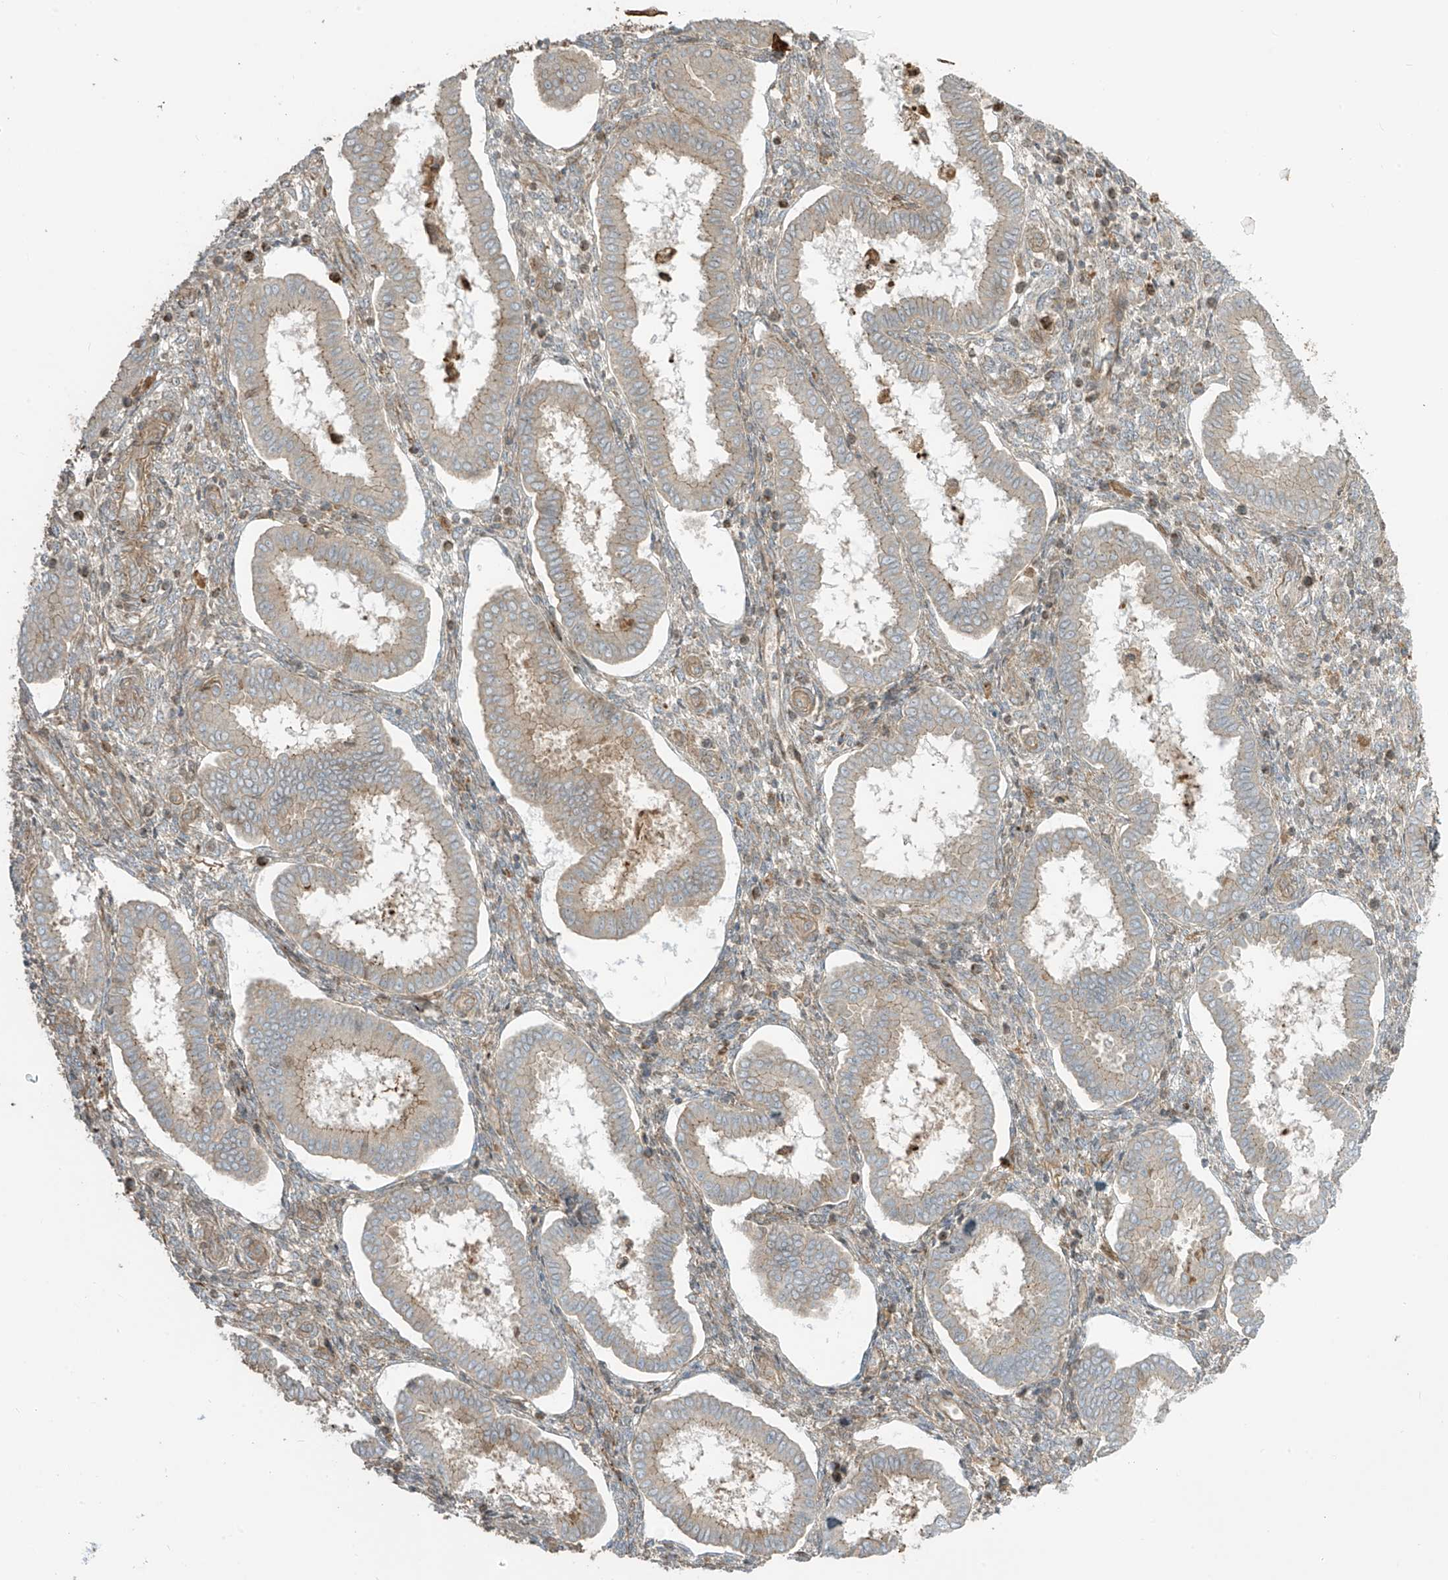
{"staining": {"intensity": "moderate", "quantity": "<25%", "location": "cytoplasmic/membranous"}, "tissue": "endometrium", "cell_type": "Cells in endometrial stroma", "image_type": "normal", "snomed": [{"axis": "morphology", "description": "Normal tissue, NOS"}, {"axis": "topography", "description": "Endometrium"}], "caption": "Immunohistochemical staining of unremarkable endometrium displays moderate cytoplasmic/membranous protein staining in approximately <25% of cells in endometrial stroma.", "gene": "ENTR1", "patient": {"sex": "female", "age": 24}}